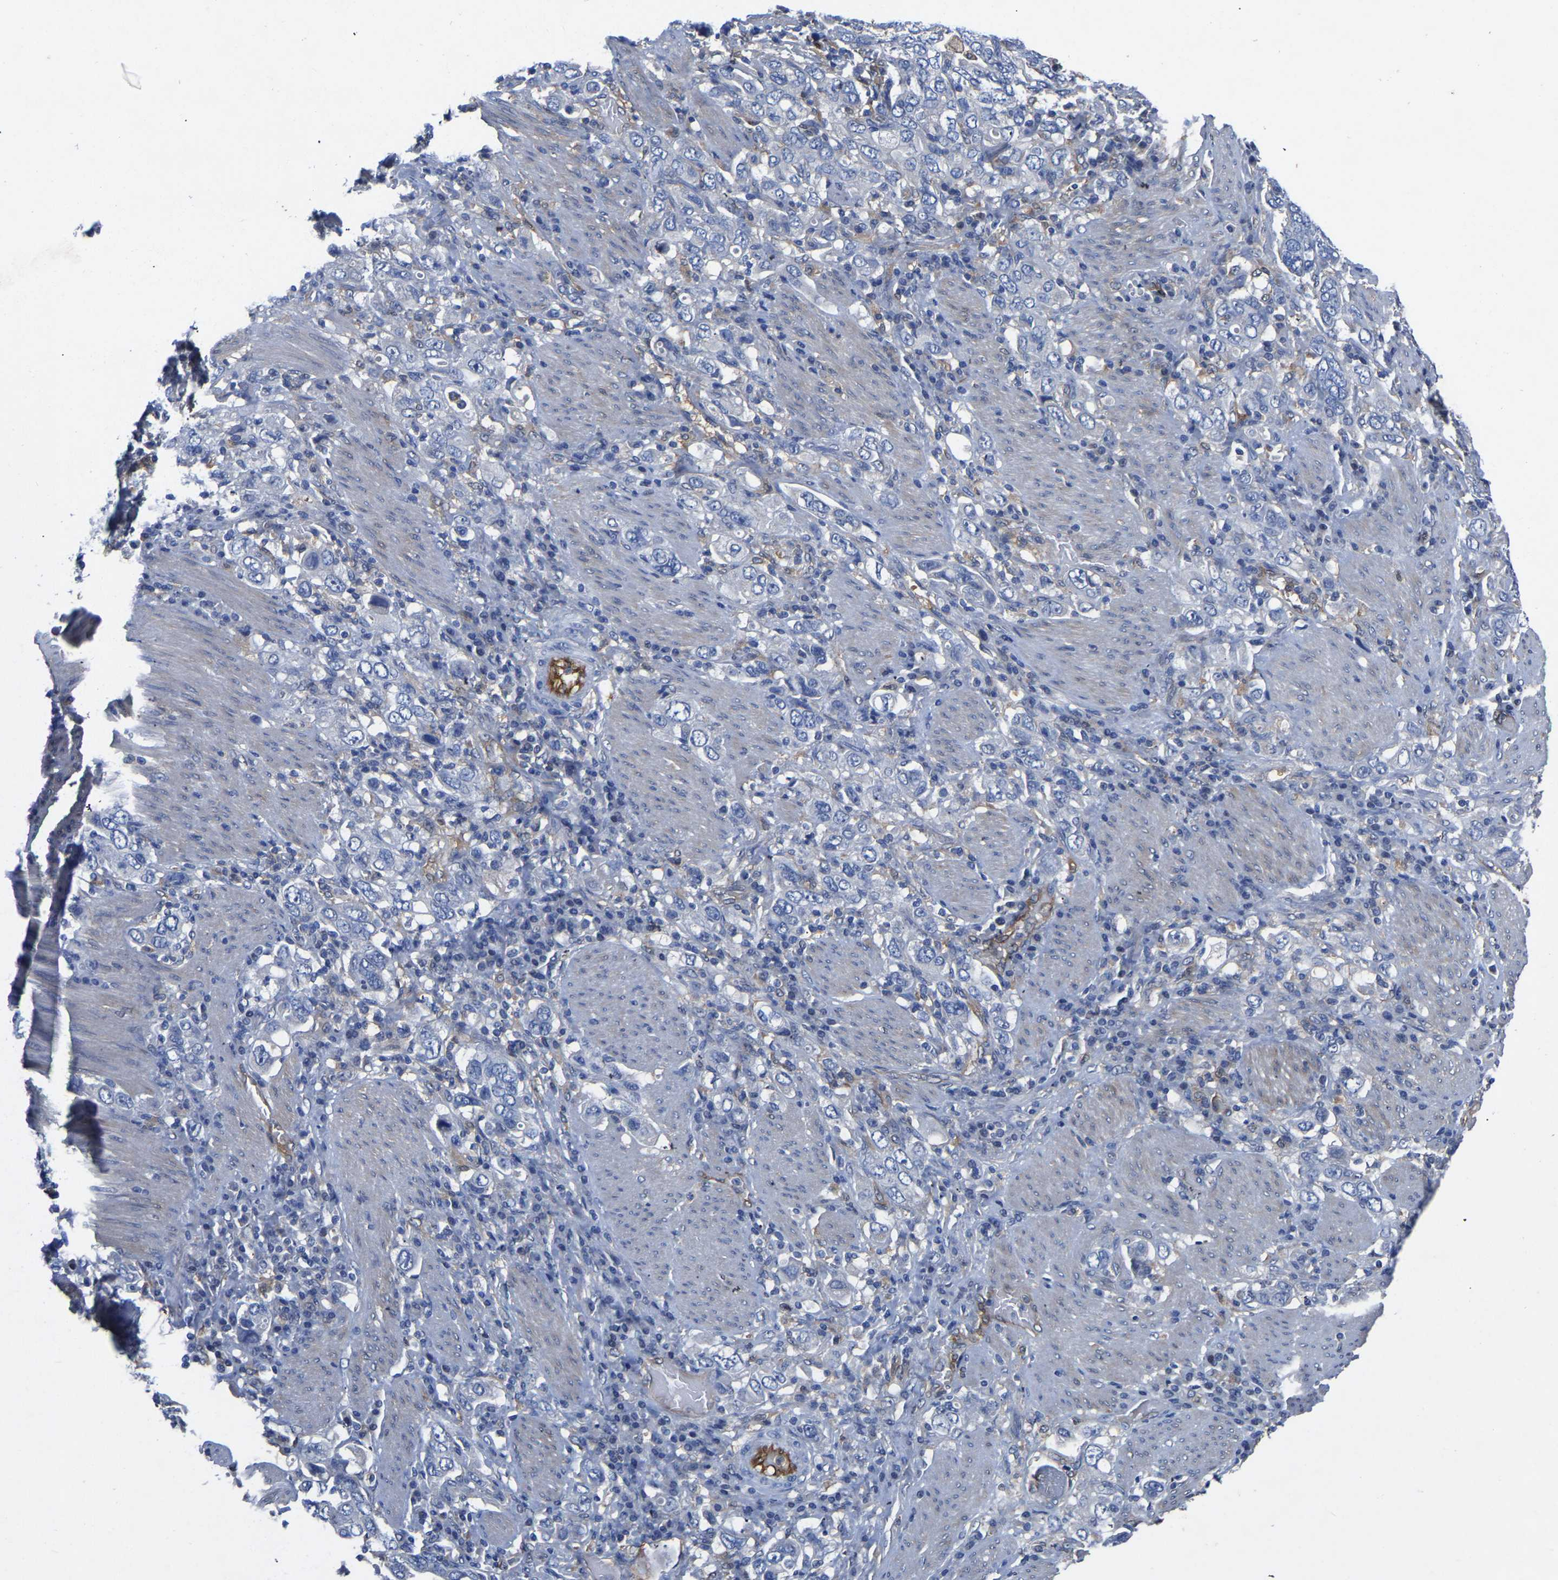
{"staining": {"intensity": "negative", "quantity": "none", "location": "none"}, "tissue": "stomach cancer", "cell_type": "Tumor cells", "image_type": "cancer", "snomed": [{"axis": "morphology", "description": "Adenocarcinoma, NOS"}, {"axis": "topography", "description": "Stomach, upper"}], "caption": "An image of human stomach adenocarcinoma is negative for staining in tumor cells.", "gene": "ATG2B", "patient": {"sex": "male", "age": 62}}